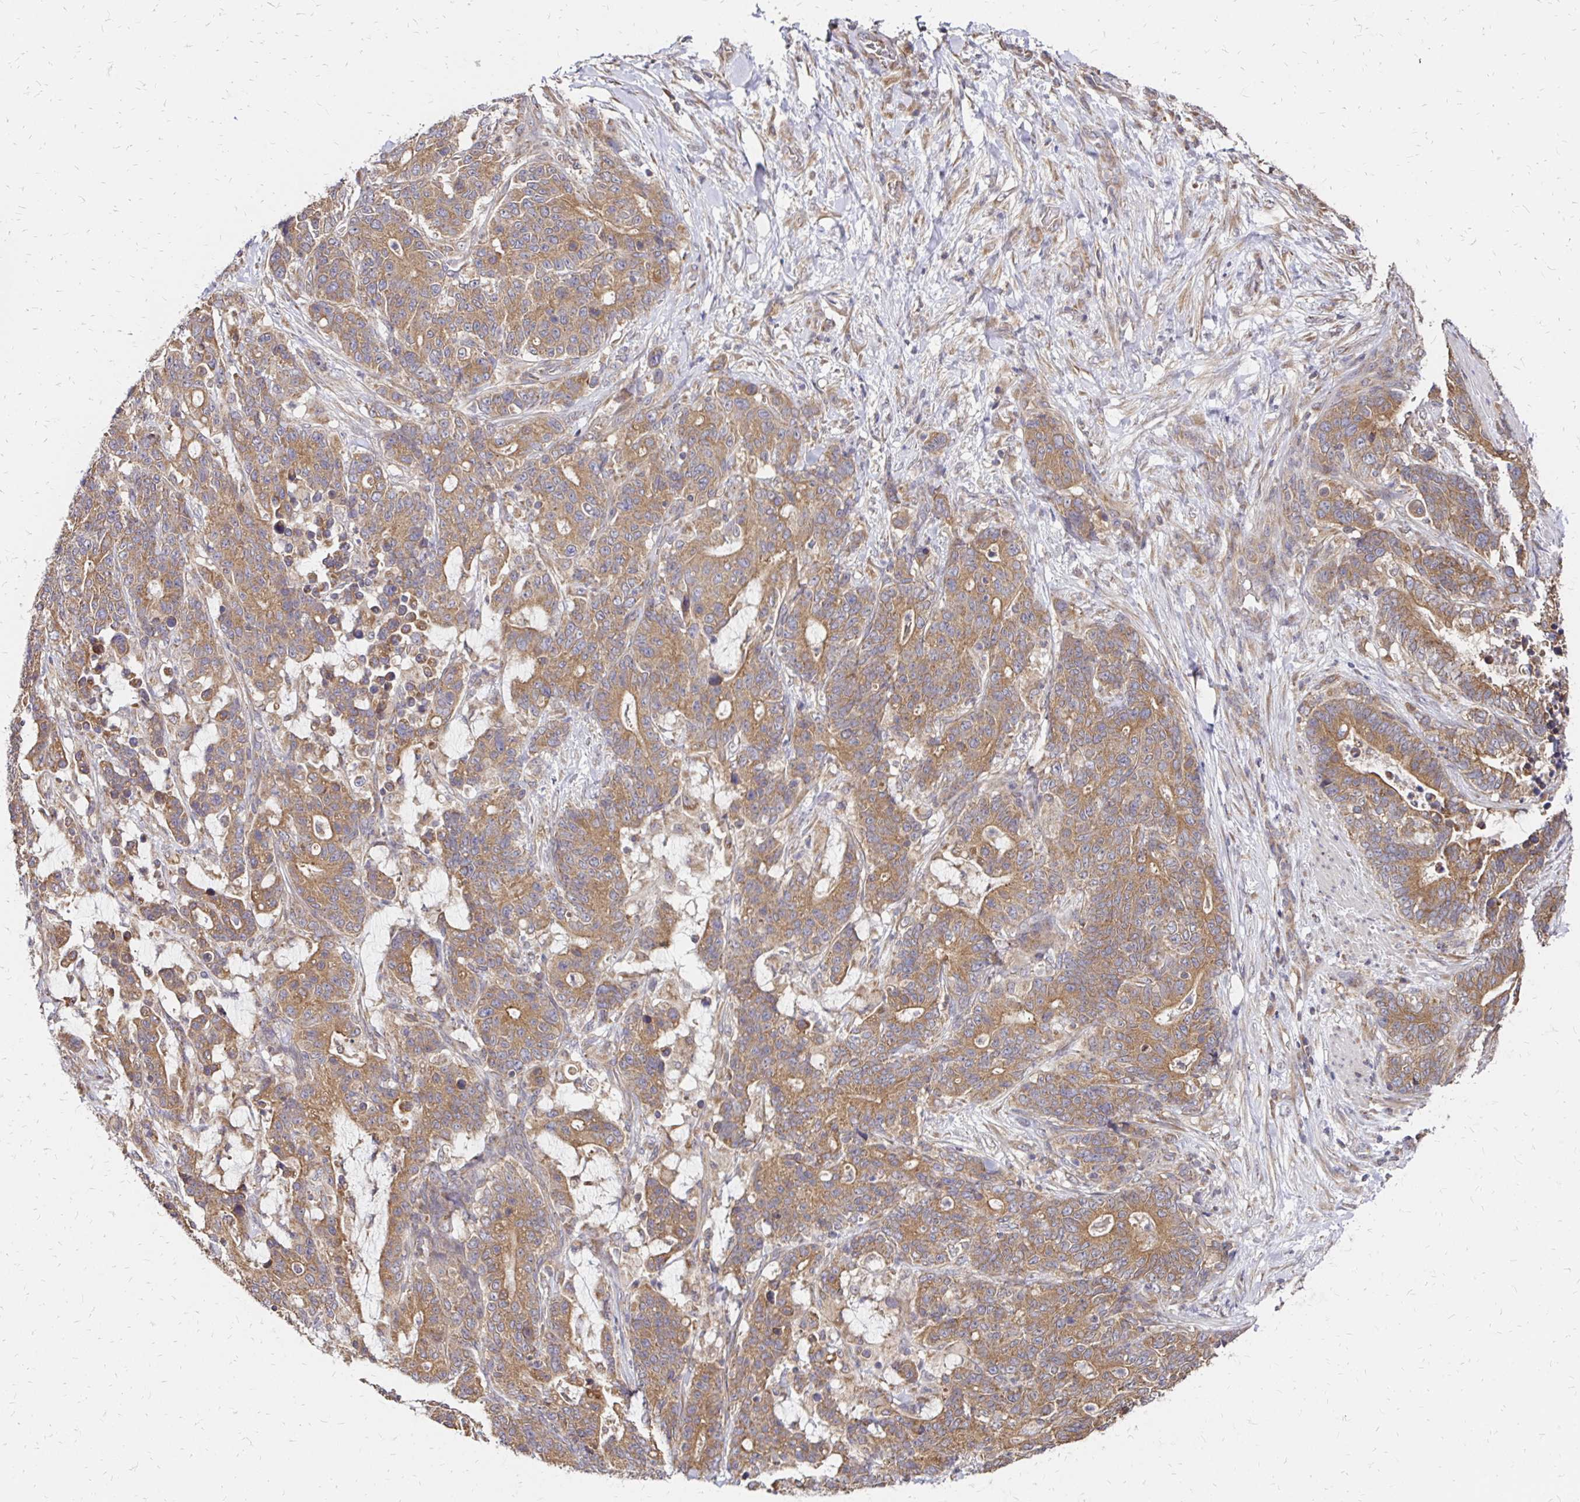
{"staining": {"intensity": "moderate", "quantity": ">75%", "location": "cytoplasmic/membranous"}, "tissue": "stomach cancer", "cell_type": "Tumor cells", "image_type": "cancer", "snomed": [{"axis": "morphology", "description": "Normal tissue, NOS"}, {"axis": "morphology", "description": "Adenocarcinoma, NOS"}, {"axis": "topography", "description": "Stomach"}], "caption": "This histopathology image displays immunohistochemistry staining of adenocarcinoma (stomach), with medium moderate cytoplasmic/membranous positivity in approximately >75% of tumor cells.", "gene": "ZW10", "patient": {"sex": "female", "age": 64}}